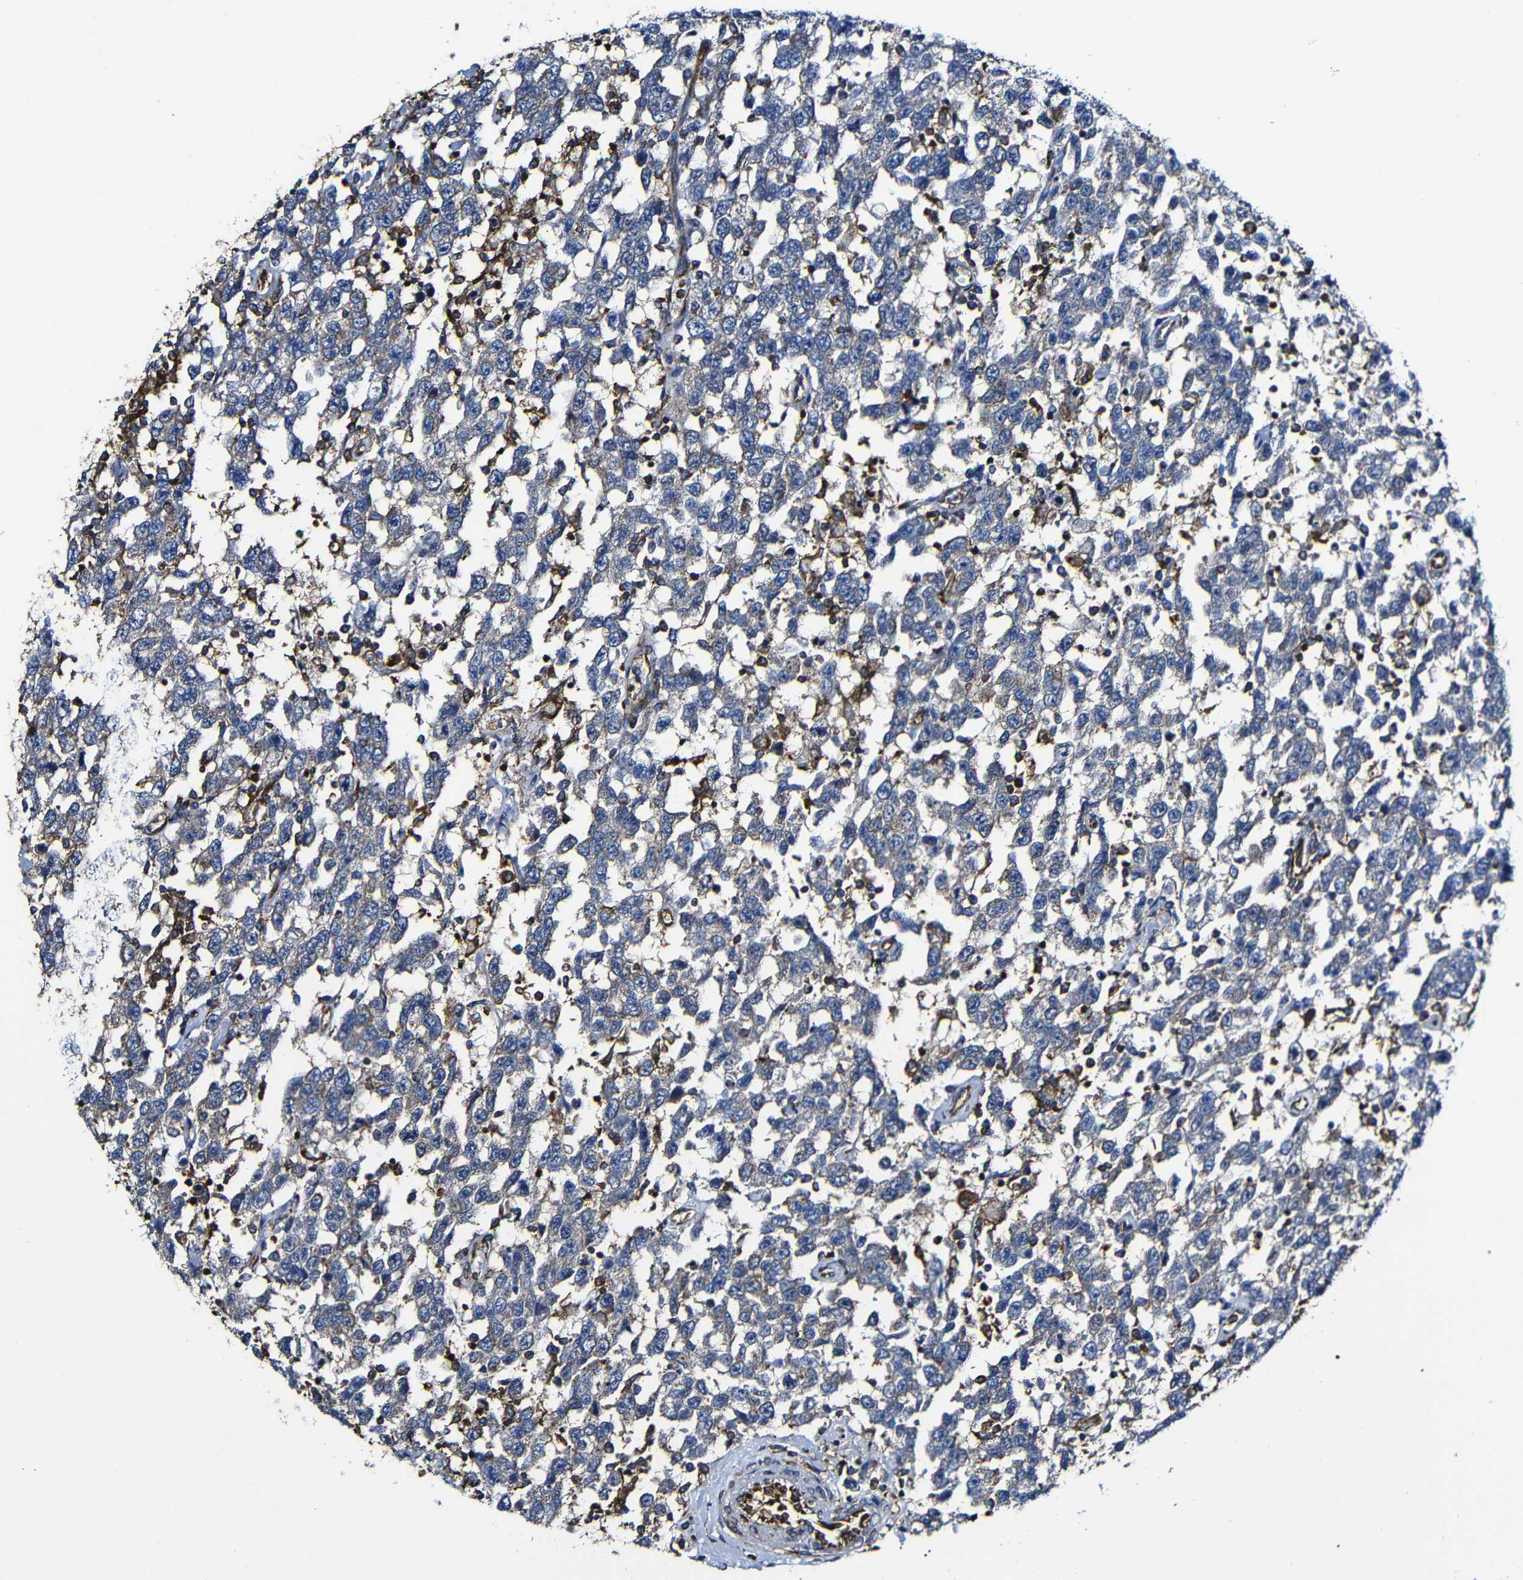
{"staining": {"intensity": "negative", "quantity": "none", "location": "none"}, "tissue": "testis cancer", "cell_type": "Tumor cells", "image_type": "cancer", "snomed": [{"axis": "morphology", "description": "Seminoma, NOS"}, {"axis": "topography", "description": "Testis"}], "caption": "The image reveals no significant staining in tumor cells of seminoma (testis).", "gene": "MSN", "patient": {"sex": "male", "age": 41}}